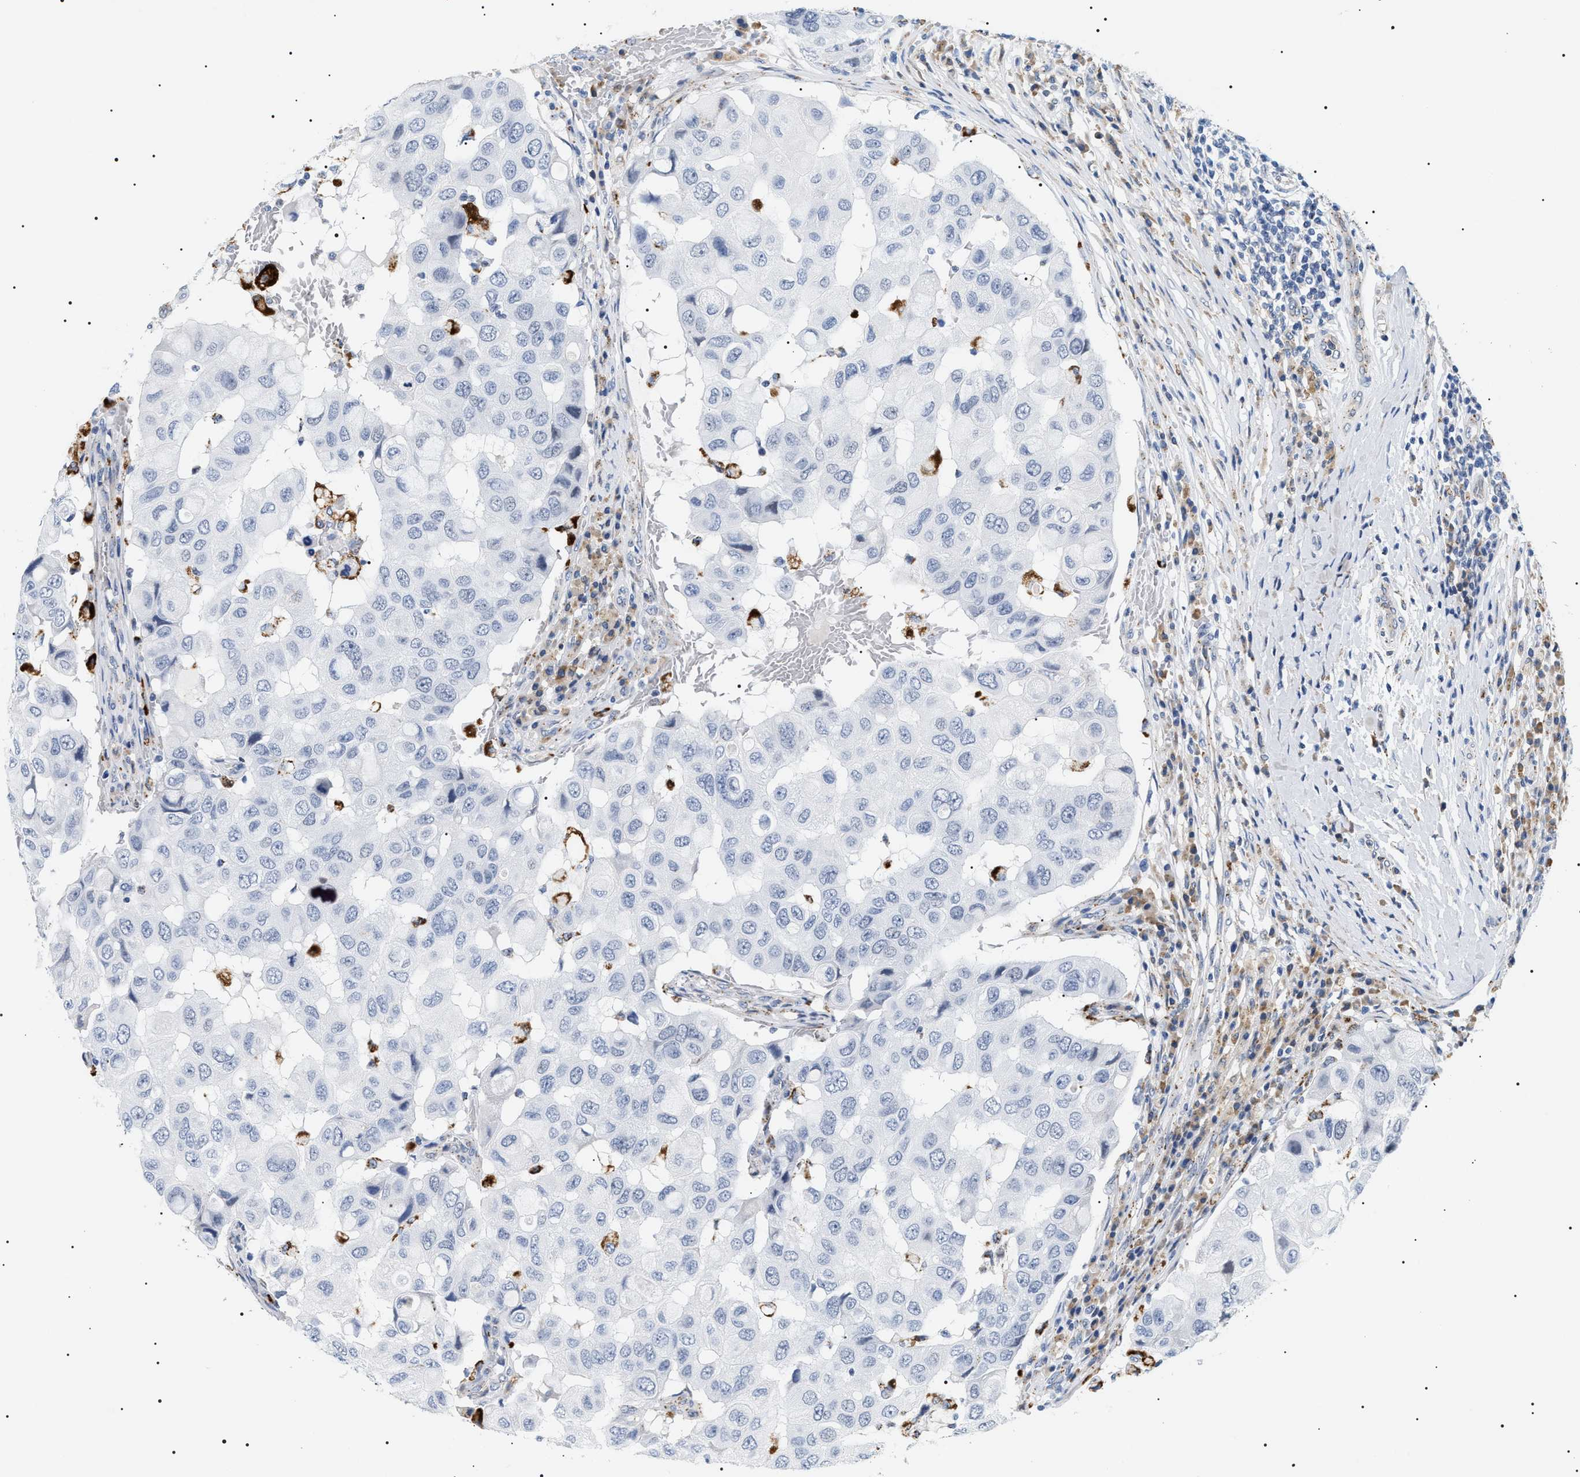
{"staining": {"intensity": "negative", "quantity": "none", "location": "none"}, "tissue": "breast cancer", "cell_type": "Tumor cells", "image_type": "cancer", "snomed": [{"axis": "morphology", "description": "Duct carcinoma"}, {"axis": "topography", "description": "Breast"}], "caption": "Micrograph shows no significant protein expression in tumor cells of breast cancer. (Immunohistochemistry (ihc), brightfield microscopy, high magnification).", "gene": "HSD17B11", "patient": {"sex": "female", "age": 27}}